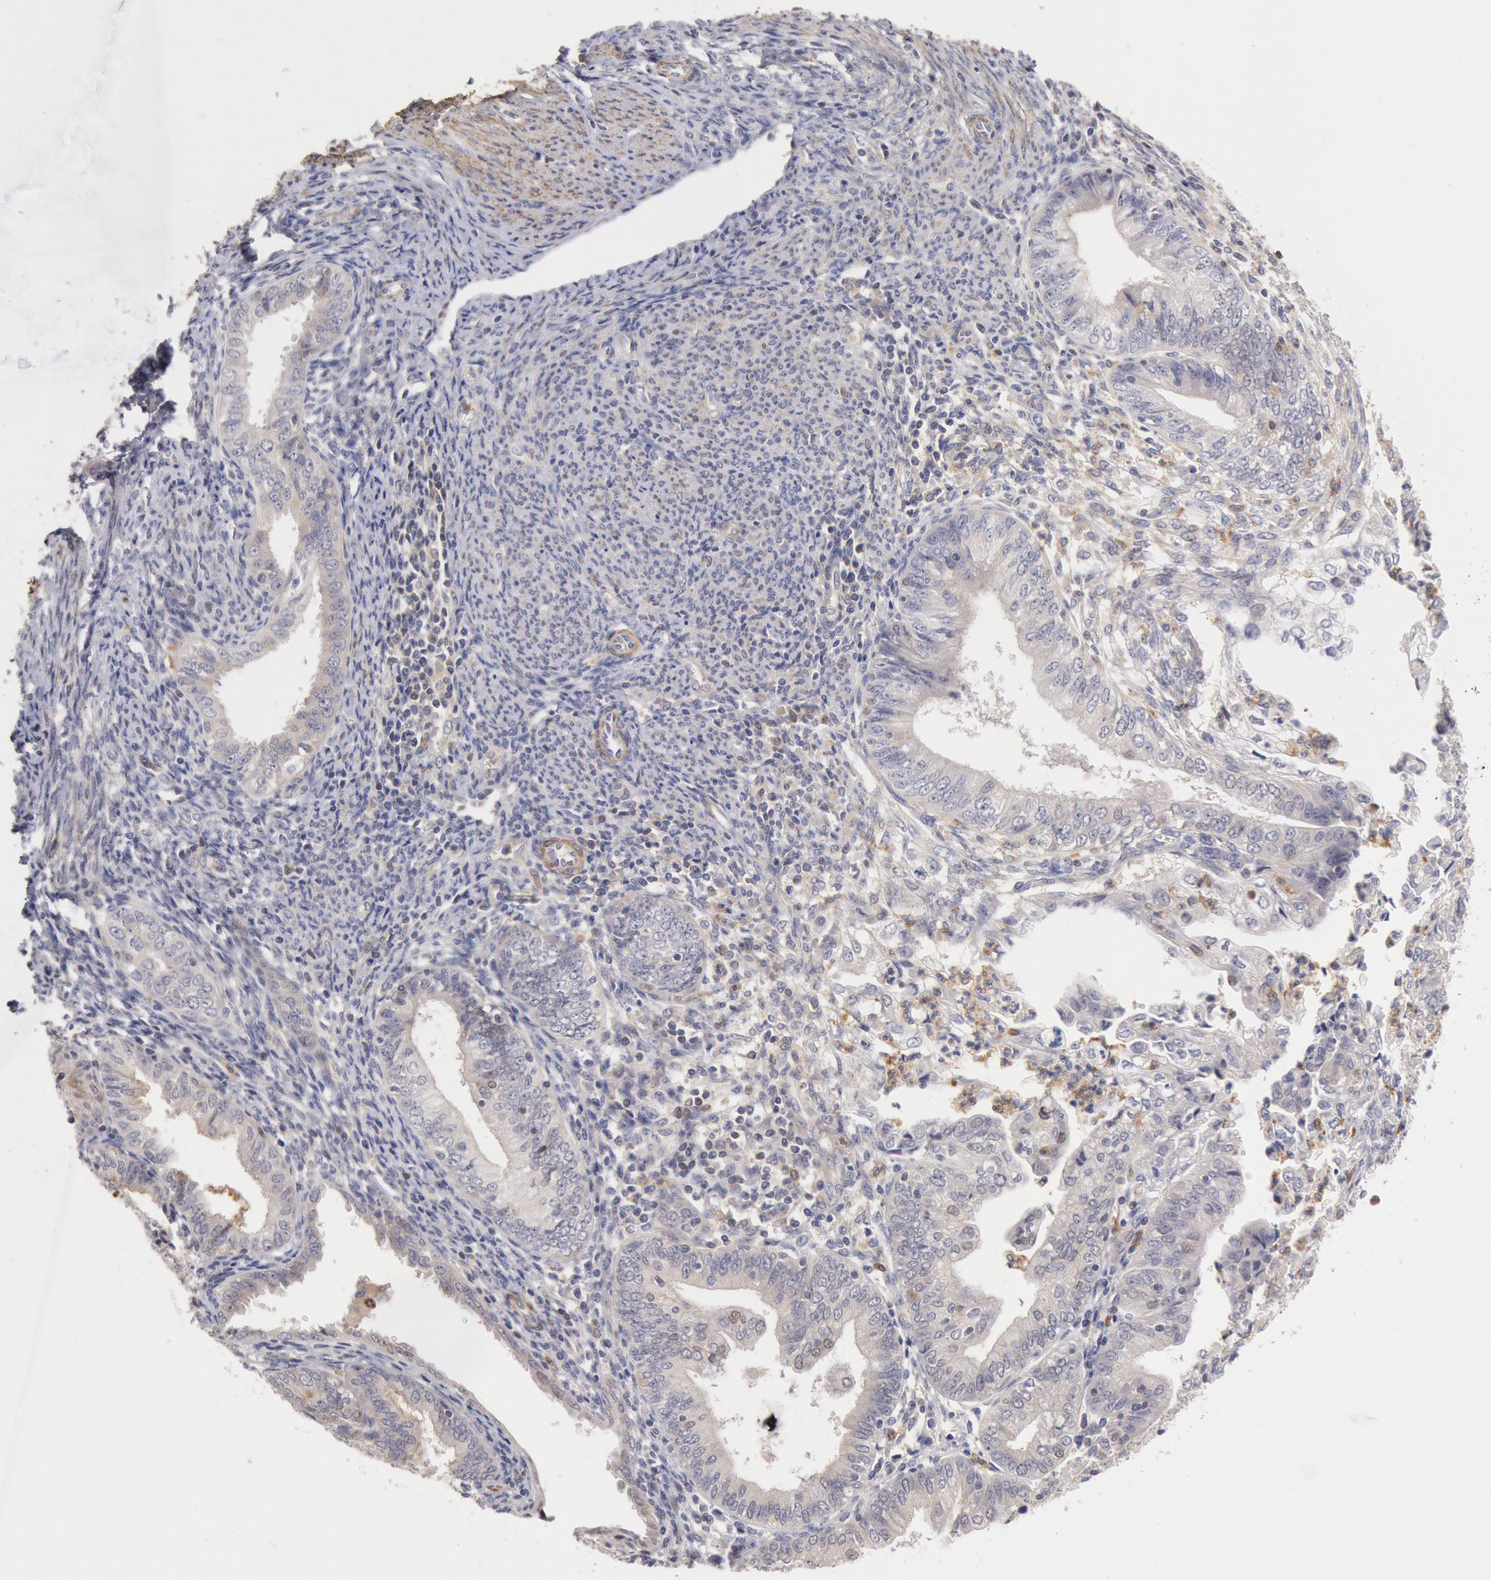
{"staining": {"intensity": "weak", "quantity": "25%-75%", "location": "cytoplasmic/membranous"}, "tissue": "endometrial cancer", "cell_type": "Tumor cells", "image_type": "cancer", "snomed": [{"axis": "morphology", "description": "Adenocarcinoma, NOS"}, {"axis": "topography", "description": "Endometrium"}], "caption": "There is low levels of weak cytoplasmic/membranous staining in tumor cells of endometrial cancer, as demonstrated by immunohistochemical staining (brown color).", "gene": "TMED8", "patient": {"sex": "female", "age": 55}}